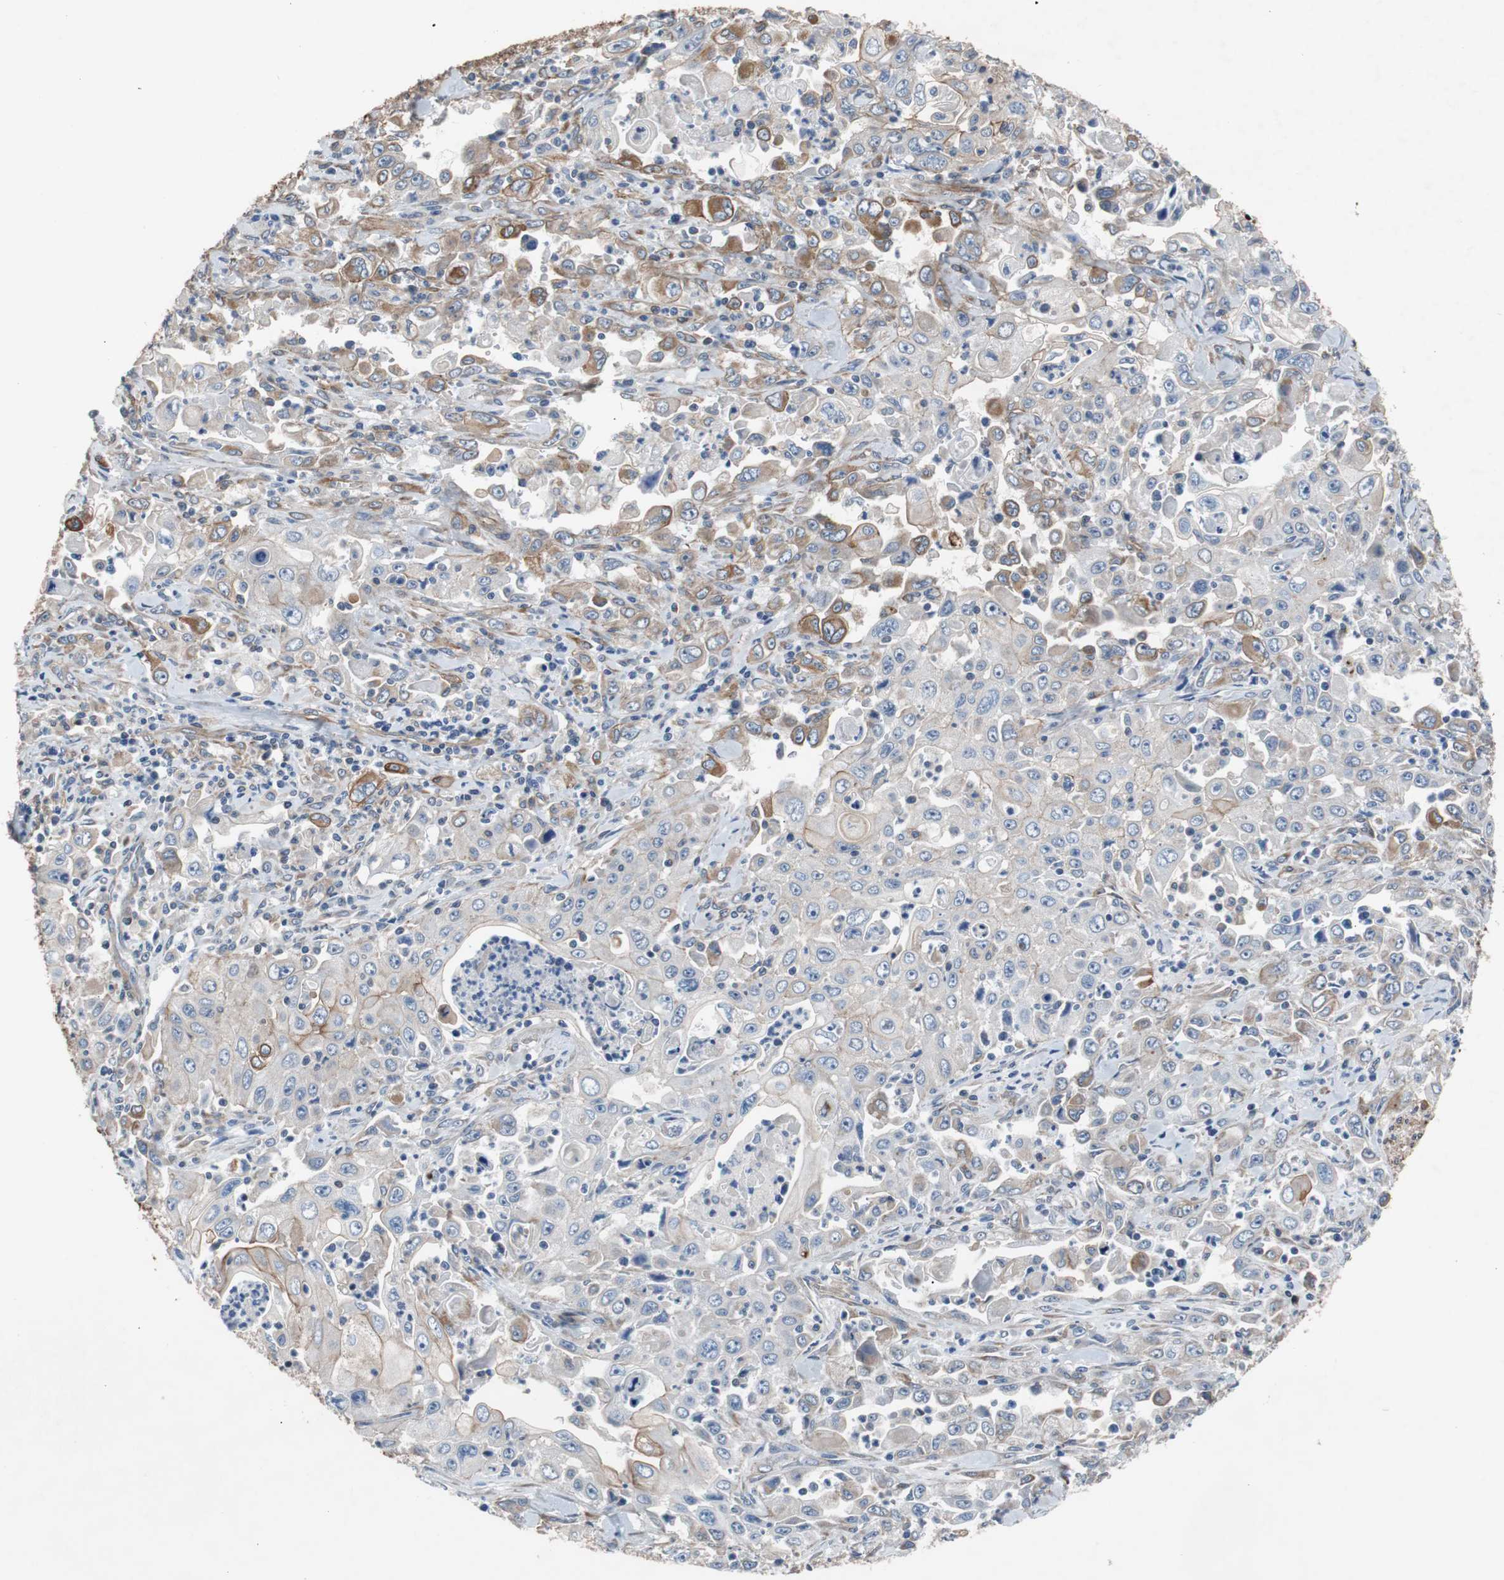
{"staining": {"intensity": "weak", "quantity": "<25%", "location": "cytoplasmic/membranous"}, "tissue": "pancreatic cancer", "cell_type": "Tumor cells", "image_type": "cancer", "snomed": [{"axis": "morphology", "description": "Adenocarcinoma, NOS"}, {"axis": "topography", "description": "Pancreas"}], "caption": "The immunohistochemistry (IHC) micrograph has no significant positivity in tumor cells of adenocarcinoma (pancreatic) tissue. (Stains: DAB (3,3'-diaminobenzidine) immunohistochemistry with hematoxylin counter stain, Microscopy: brightfield microscopy at high magnification).", "gene": "KIF3B", "patient": {"sex": "male", "age": 70}}